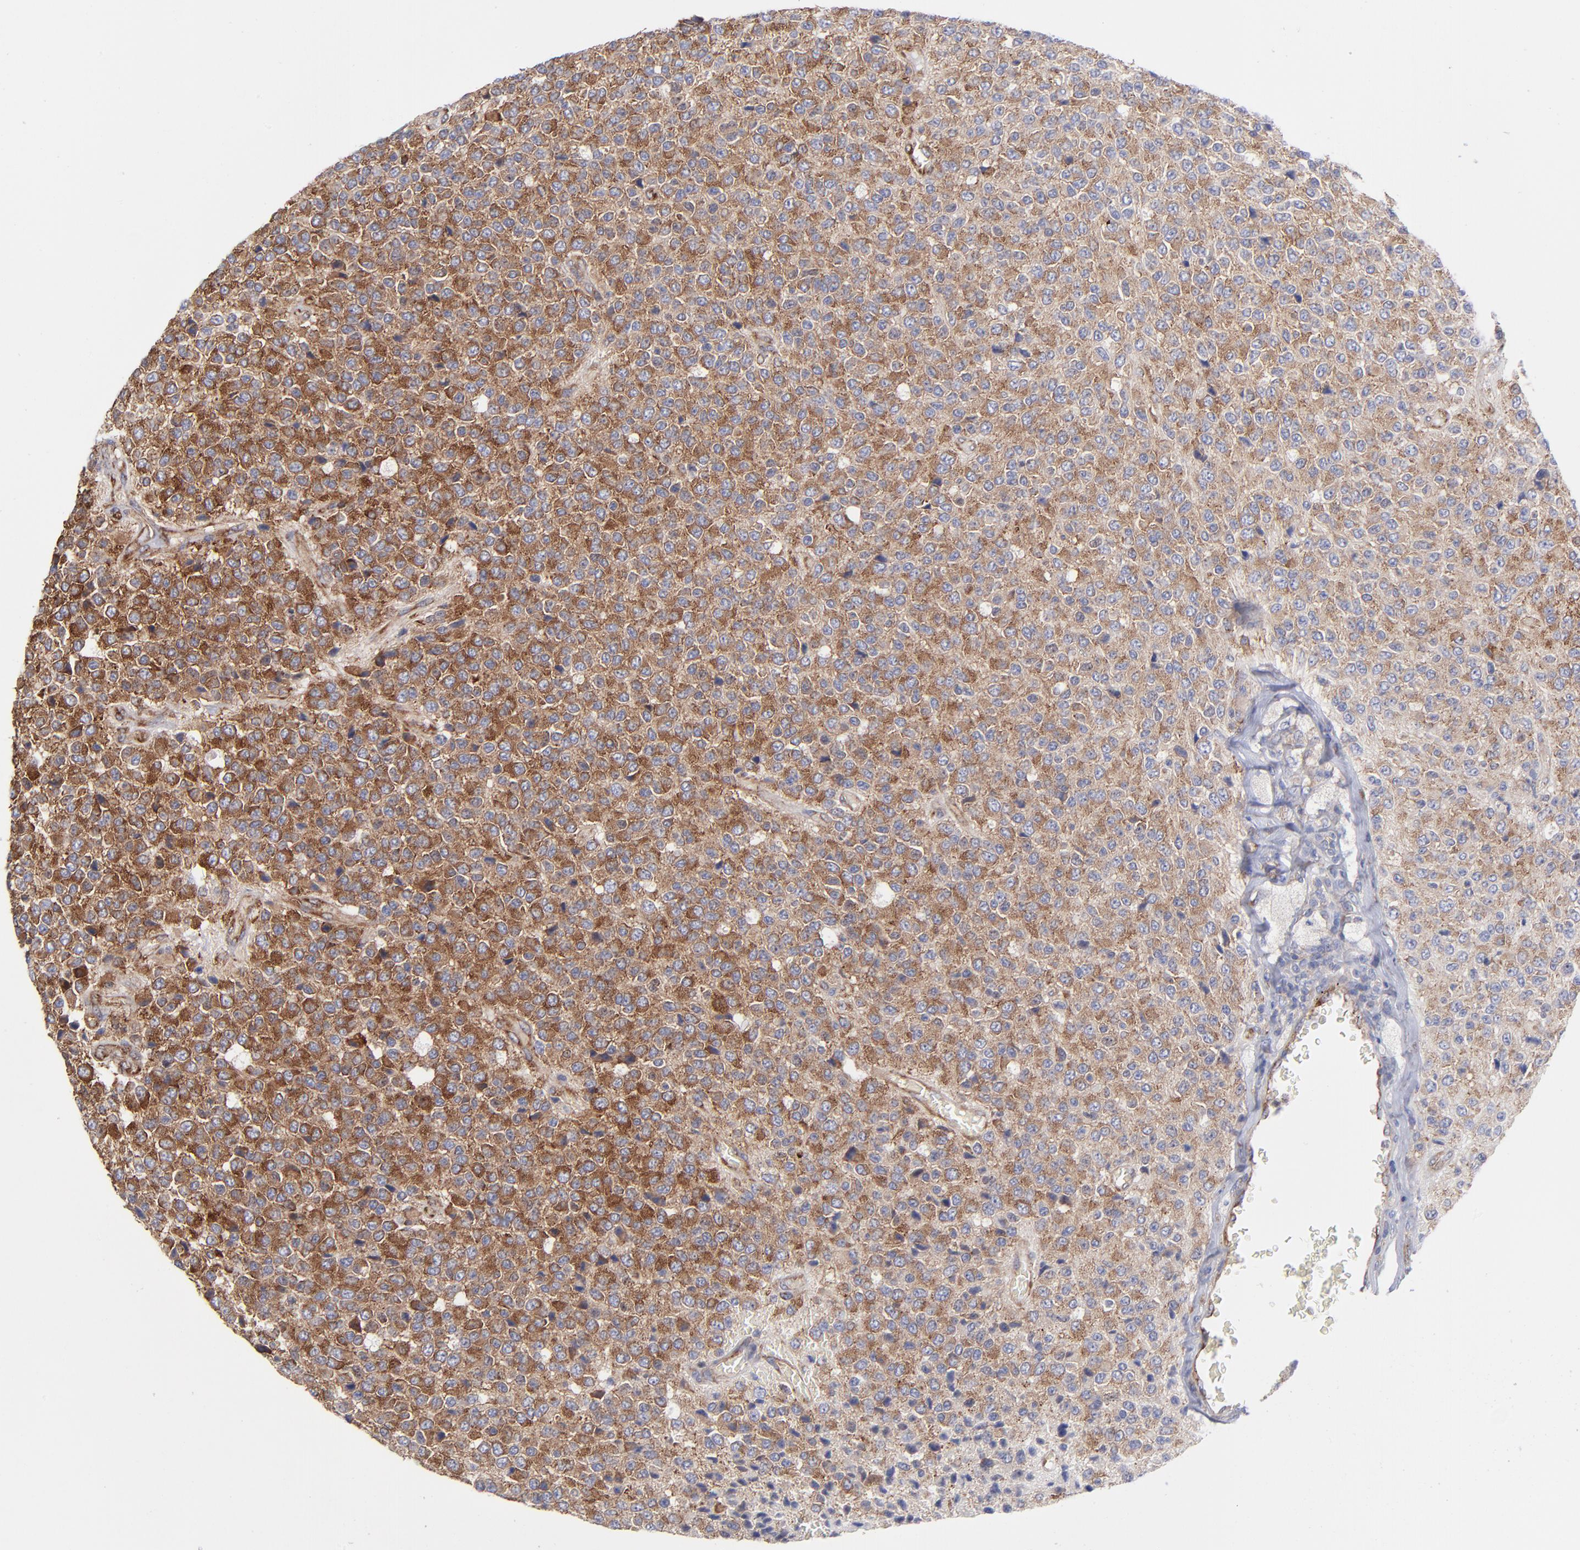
{"staining": {"intensity": "strong", "quantity": ">75%", "location": "cytoplasmic/membranous"}, "tissue": "glioma", "cell_type": "Tumor cells", "image_type": "cancer", "snomed": [{"axis": "morphology", "description": "Glioma, malignant, High grade"}, {"axis": "topography", "description": "pancreas cauda"}], "caption": "Strong cytoplasmic/membranous staining for a protein is appreciated in about >75% of tumor cells of malignant glioma (high-grade) using immunohistochemistry (IHC).", "gene": "EIF2AK2", "patient": {"sex": "male", "age": 60}}